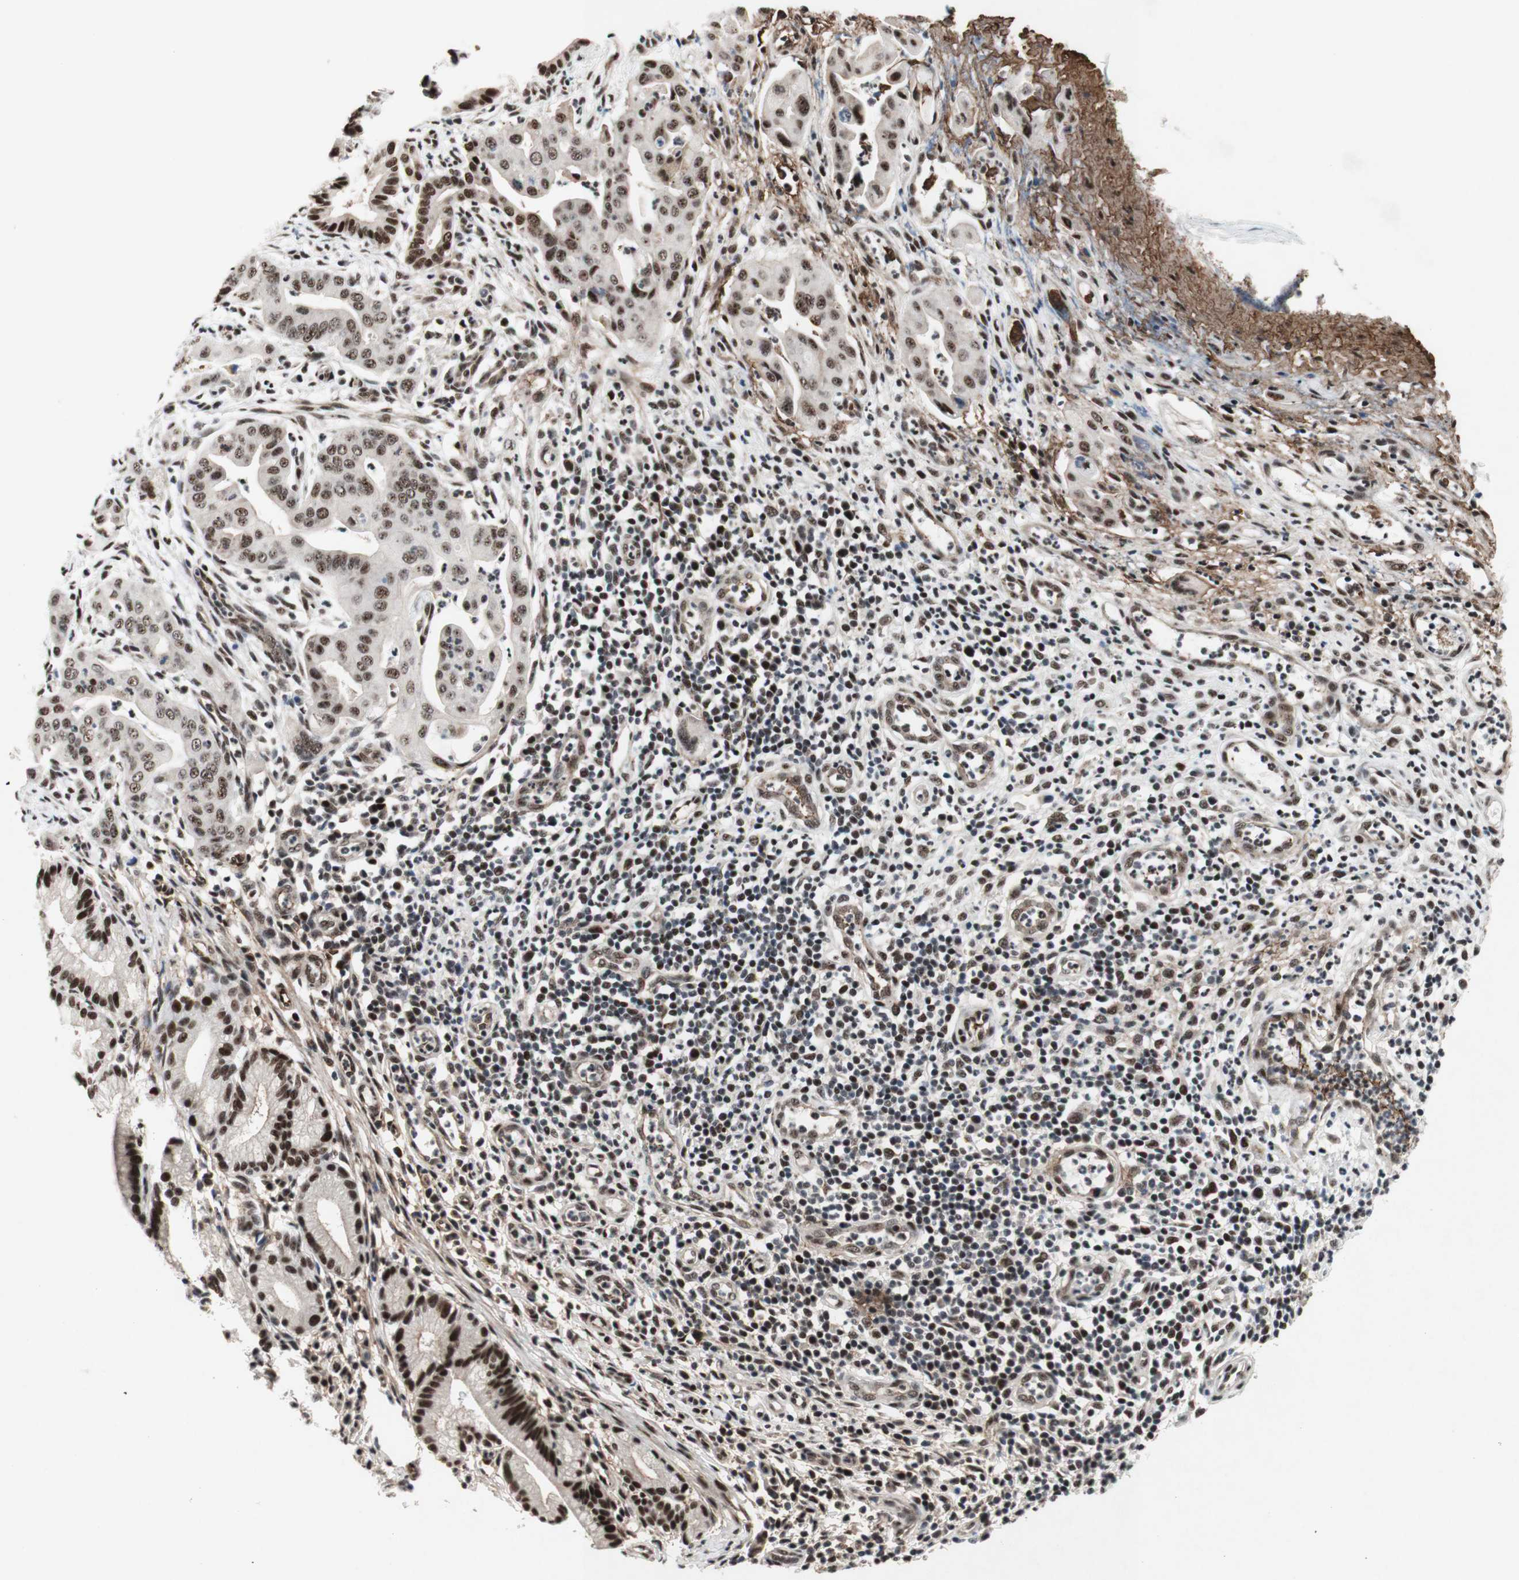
{"staining": {"intensity": "moderate", "quantity": ">75%", "location": "nuclear"}, "tissue": "pancreatic cancer", "cell_type": "Tumor cells", "image_type": "cancer", "snomed": [{"axis": "morphology", "description": "Adenocarcinoma, NOS"}, {"axis": "topography", "description": "Pancreas"}], "caption": "Immunohistochemistry (IHC) image of human pancreatic cancer stained for a protein (brown), which demonstrates medium levels of moderate nuclear expression in about >75% of tumor cells.", "gene": "TLE1", "patient": {"sex": "female", "age": 75}}